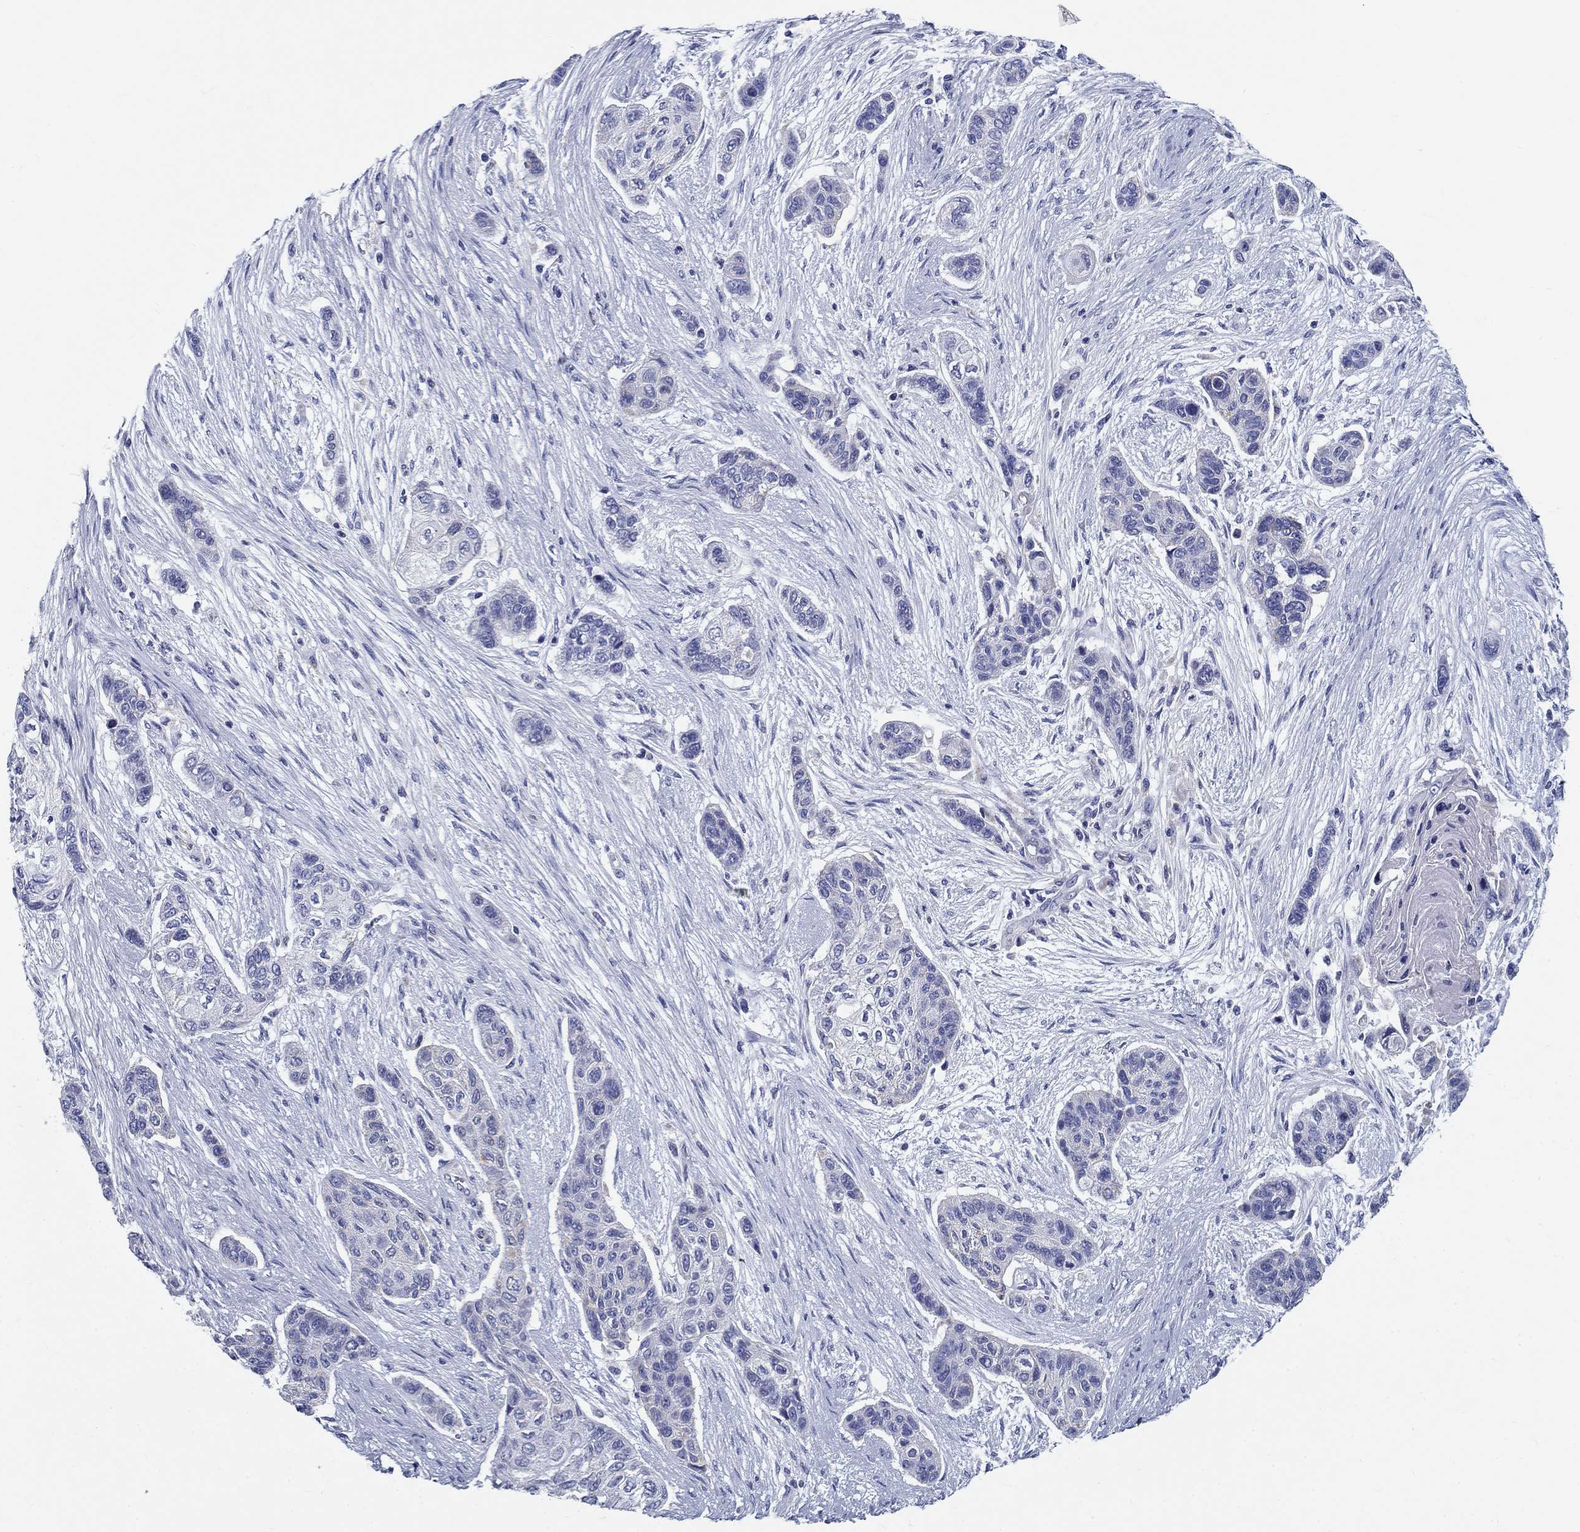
{"staining": {"intensity": "negative", "quantity": "none", "location": "none"}, "tissue": "lung cancer", "cell_type": "Tumor cells", "image_type": "cancer", "snomed": [{"axis": "morphology", "description": "Squamous cell carcinoma, NOS"}, {"axis": "topography", "description": "Lung"}], "caption": "This is an IHC histopathology image of human lung cancer (squamous cell carcinoma). There is no positivity in tumor cells.", "gene": "UPB1", "patient": {"sex": "male", "age": 69}}